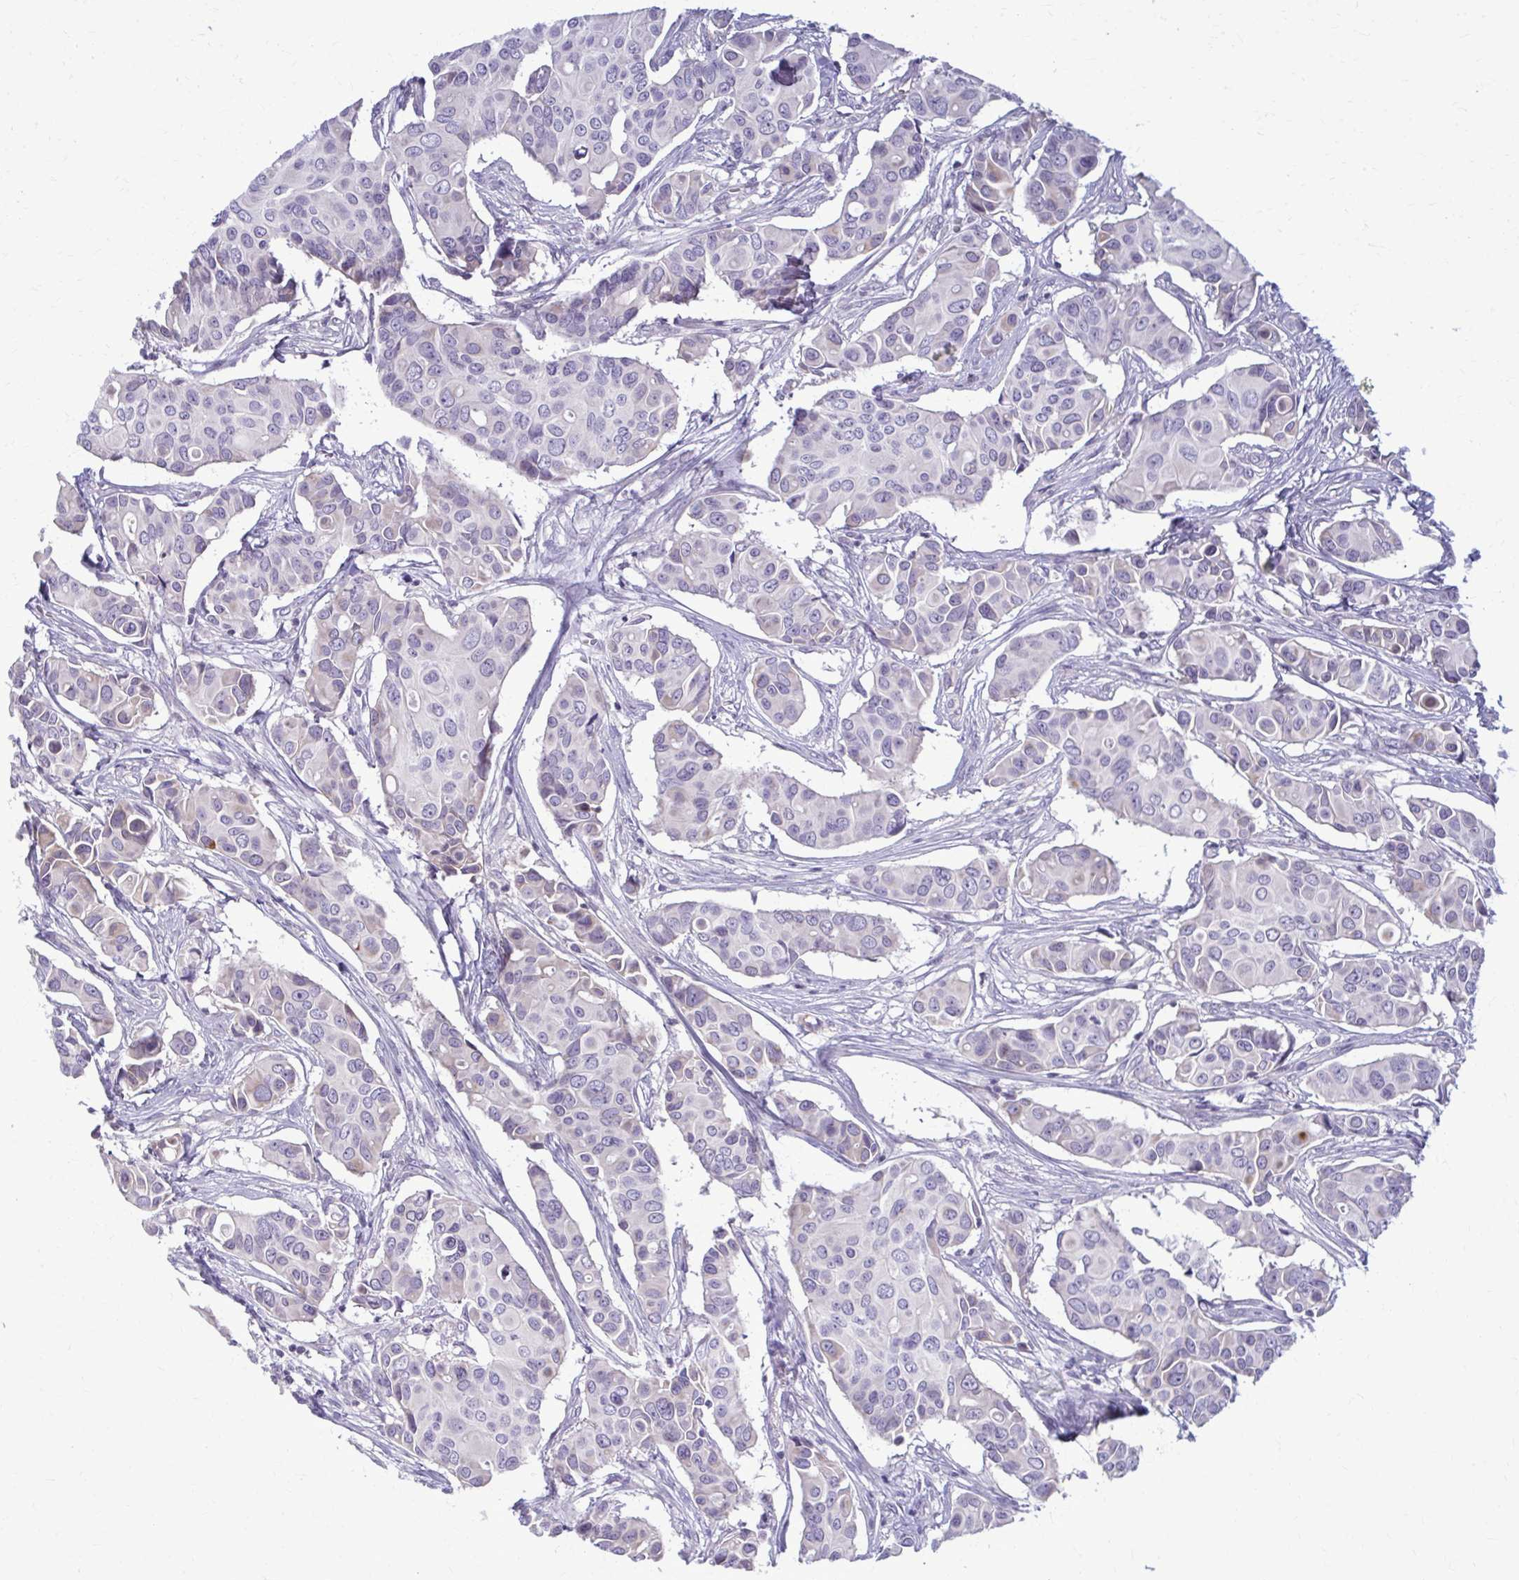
{"staining": {"intensity": "negative", "quantity": "none", "location": "none"}, "tissue": "breast cancer", "cell_type": "Tumor cells", "image_type": "cancer", "snomed": [{"axis": "morphology", "description": "Normal tissue, NOS"}, {"axis": "morphology", "description": "Duct carcinoma"}, {"axis": "topography", "description": "Skin"}, {"axis": "topography", "description": "Breast"}], "caption": "Immunohistochemistry of breast infiltrating ductal carcinoma displays no positivity in tumor cells.", "gene": "MCRIP2", "patient": {"sex": "female", "age": 54}}